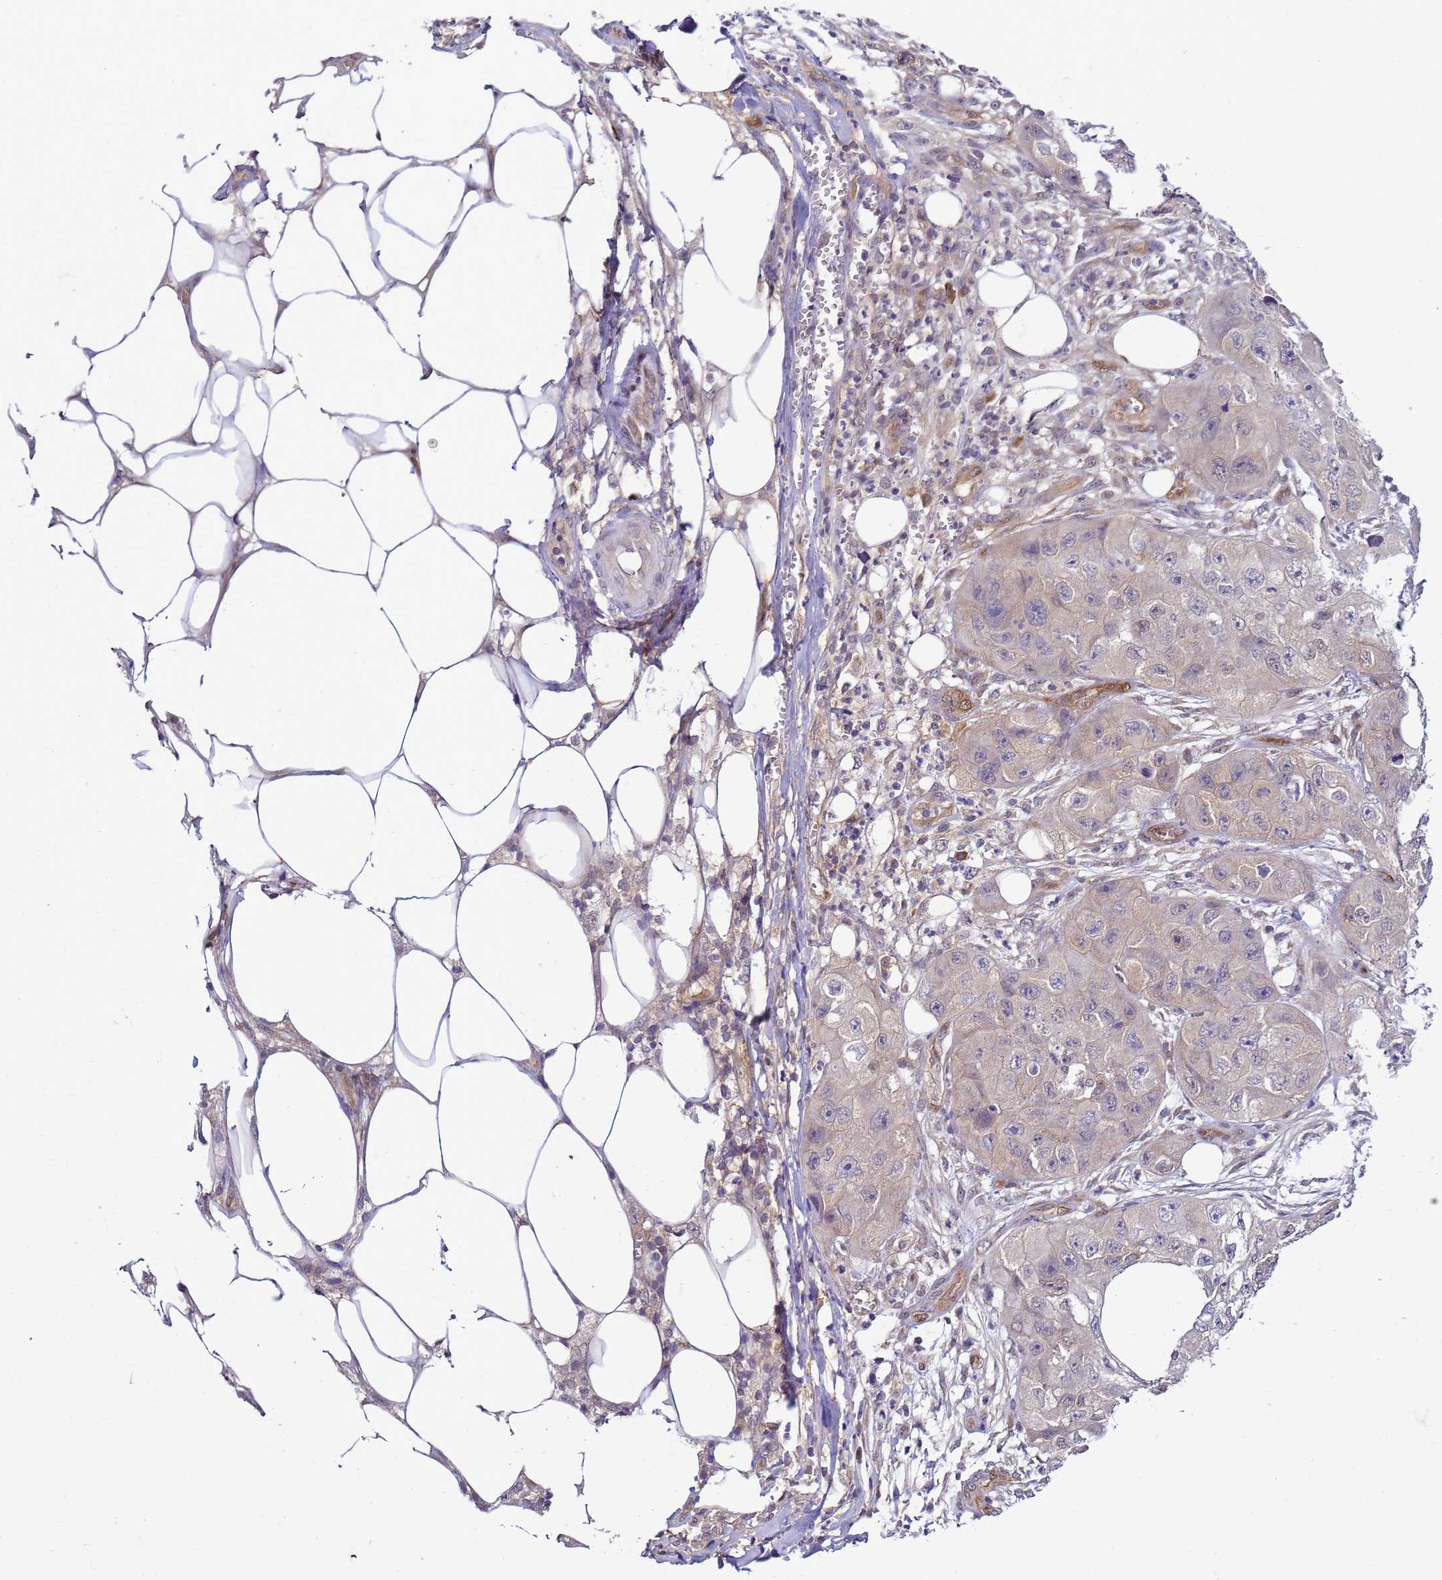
{"staining": {"intensity": "negative", "quantity": "none", "location": "none"}, "tissue": "skin cancer", "cell_type": "Tumor cells", "image_type": "cancer", "snomed": [{"axis": "morphology", "description": "Squamous cell carcinoma, NOS"}, {"axis": "topography", "description": "Skin"}, {"axis": "topography", "description": "Subcutis"}], "caption": "Tumor cells are negative for protein expression in human skin cancer (squamous cell carcinoma). (DAB immunohistochemistry (IHC) visualized using brightfield microscopy, high magnification).", "gene": "DDI2", "patient": {"sex": "male", "age": 73}}